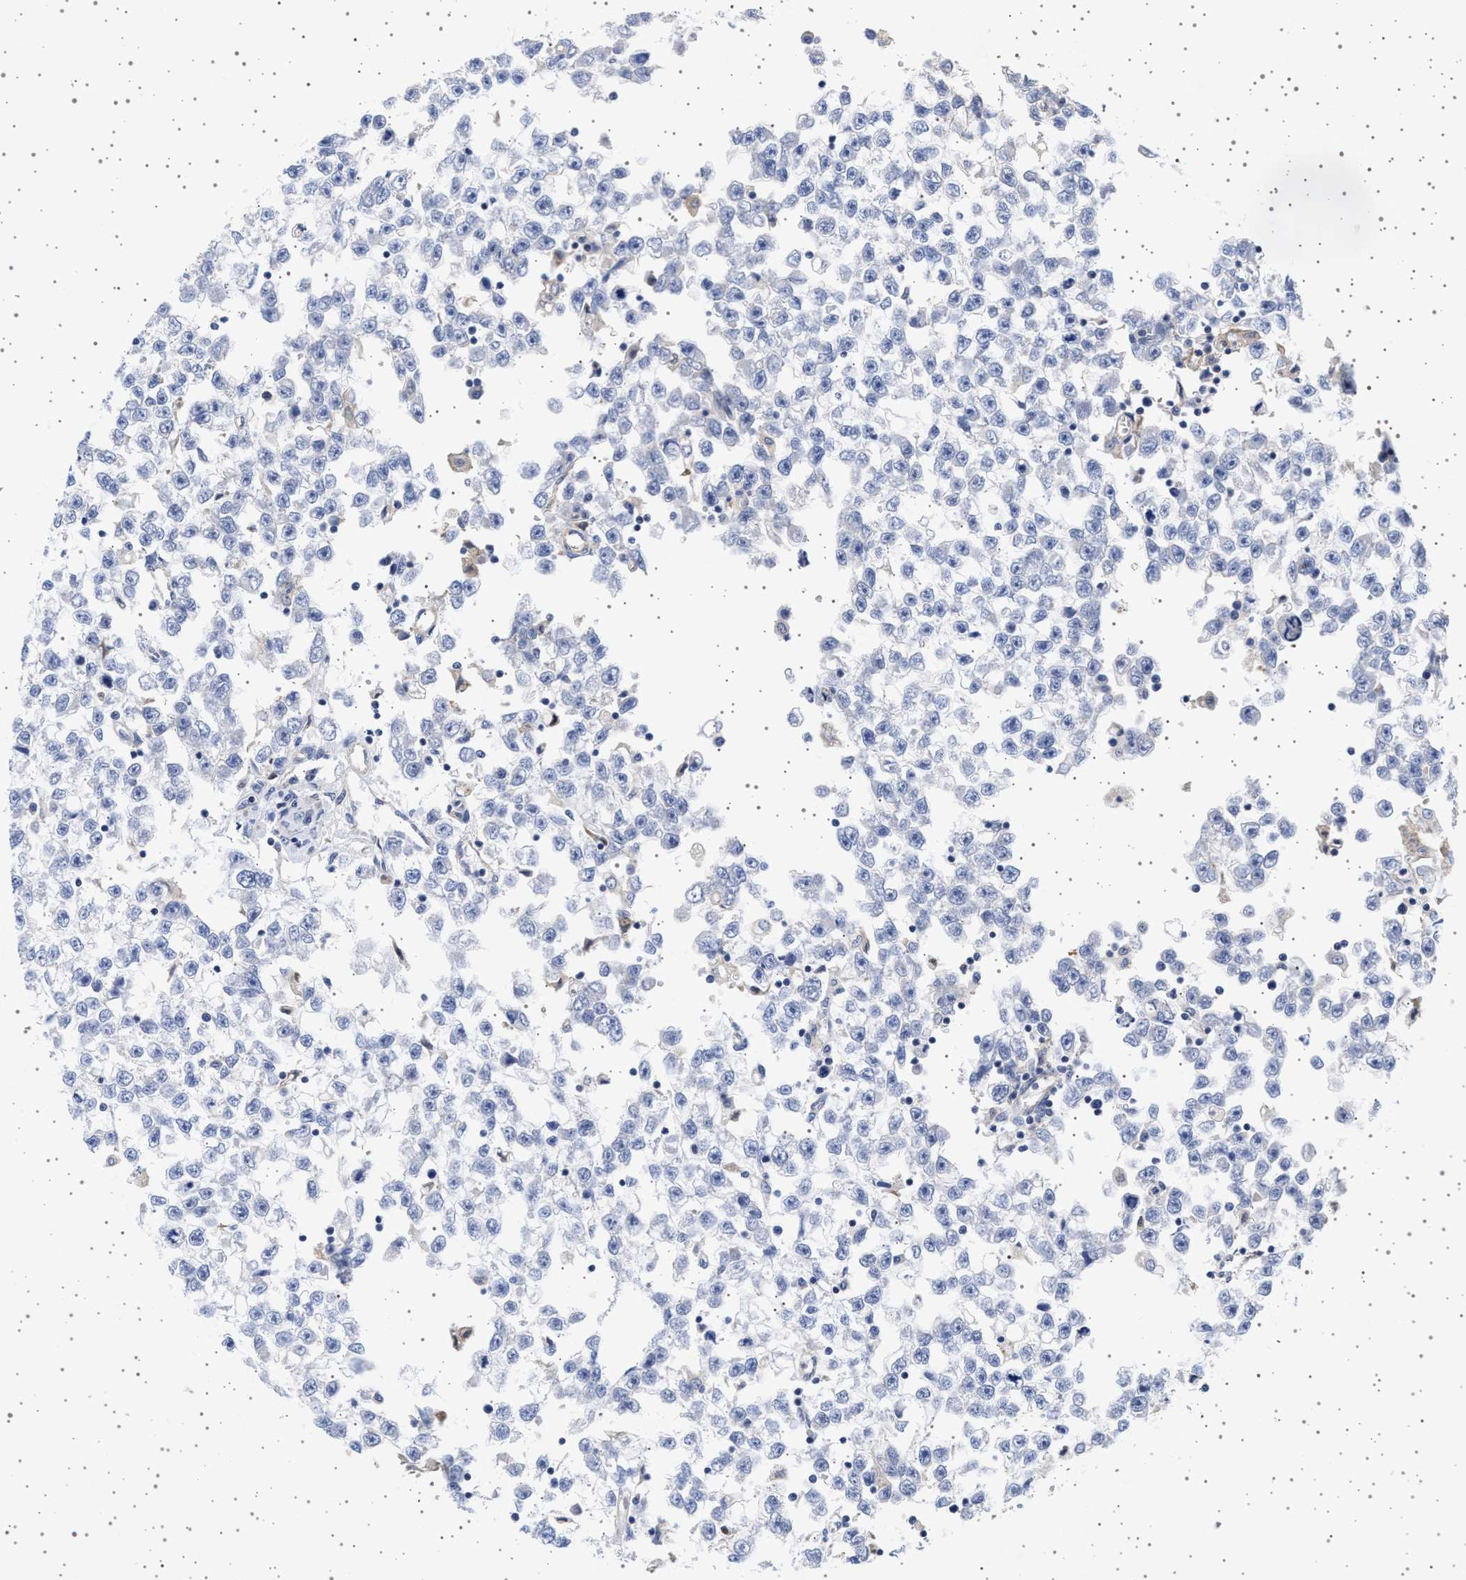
{"staining": {"intensity": "negative", "quantity": "none", "location": "none"}, "tissue": "testis cancer", "cell_type": "Tumor cells", "image_type": "cancer", "snomed": [{"axis": "morphology", "description": "Seminoma, NOS"}, {"axis": "morphology", "description": "Carcinoma, Embryonal, NOS"}, {"axis": "topography", "description": "Testis"}], "caption": "Immunohistochemistry of human testis cancer shows no staining in tumor cells.", "gene": "TRMT10B", "patient": {"sex": "male", "age": 51}}